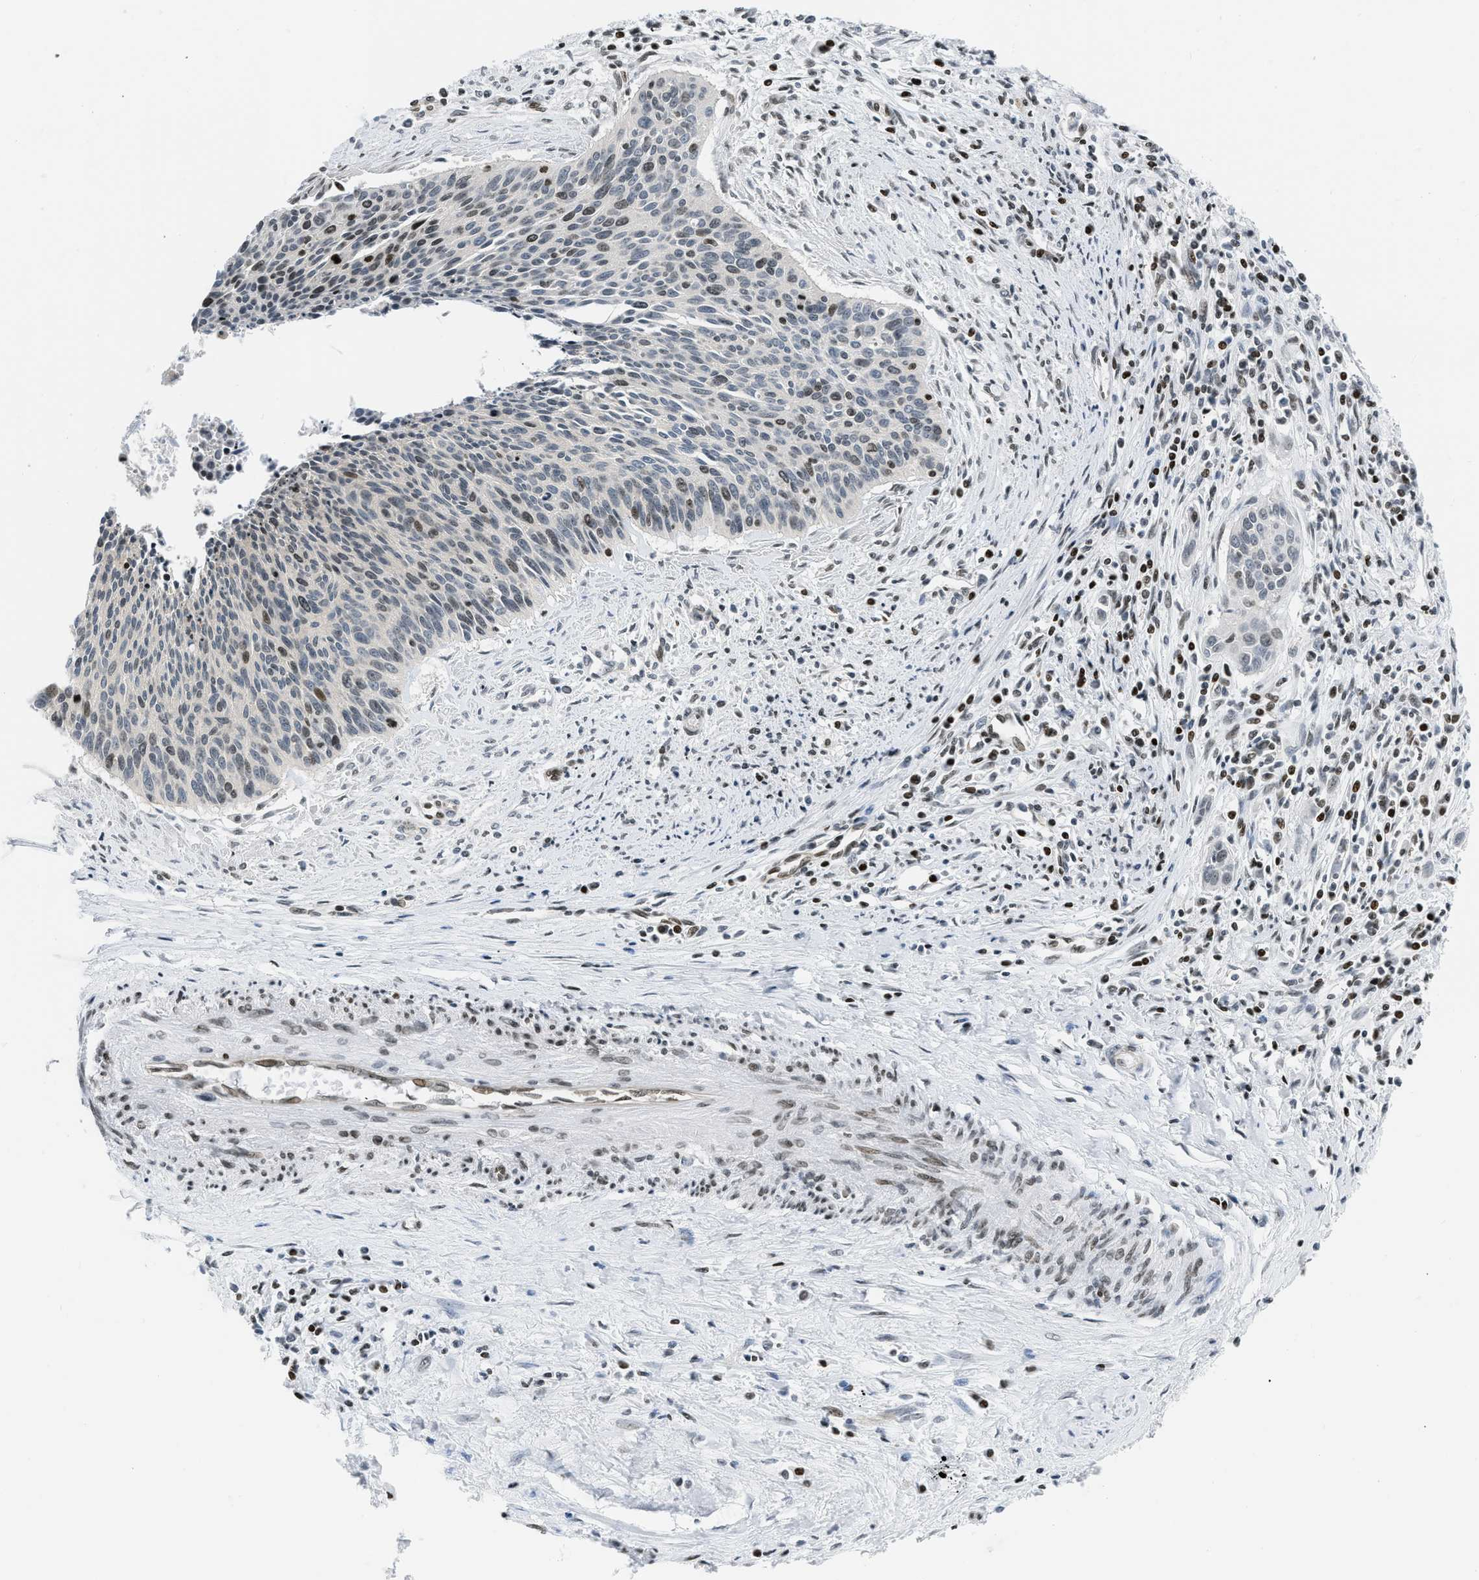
{"staining": {"intensity": "moderate", "quantity": "25%-75%", "location": "nuclear"}, "tissue": "cervical cancer", "cell_type": "Tumor cells", "image_type": "cancer", "snomed": [{"axis": "morphology", "description": "Squamous cell carcinoma, NOS"}, {"axis": "topography", "description": "Cervix"}], "caption": "Moderate nuclear staining is appreciated in about 25%-75% of tumor cells in squamous cell carcinoma (cervical). The staining is performed using DAB (3,3'-diaminobenzidine) brown chromogen to label protein expression. The nuclei are counter-stained blue using hematoxylin.", "gene": "OLIG3", "patient": {"sex": "female", "age": 55}}